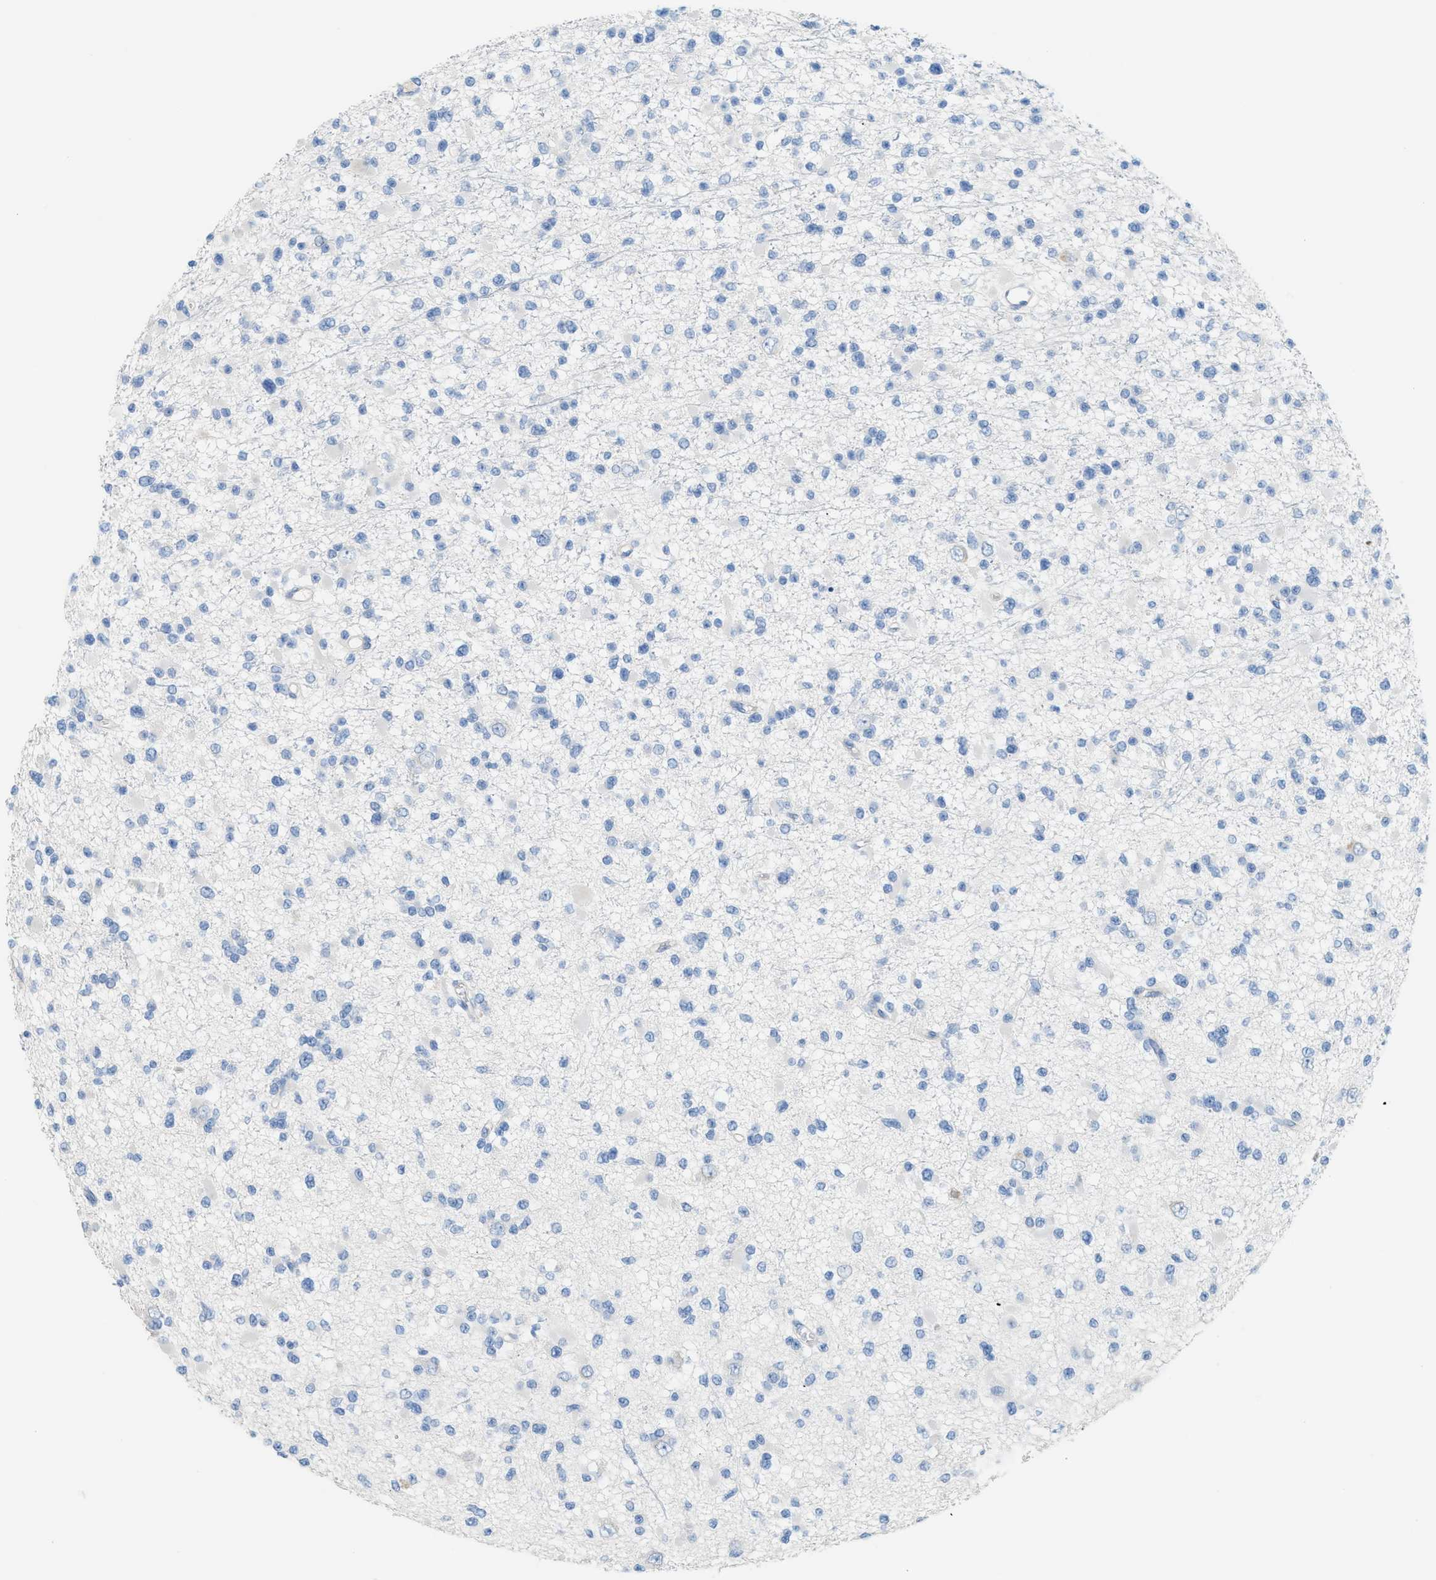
{"staining": {"intensity": "negative", "quantity": "none", "location": "none"}, "tissue": "glioma", "cell_type": "Tumor cells", "image_type": "cancer", "snomed": [{"axis": "morphology", "description": "Glioma, malignant, Low grade"}, {"axis": "topography", "description": "Brain"}], "caption": "Human glioma stained for a protein using immunohistochemistry (IHC) shows no positivity in tumor cells.", "gene": "MPP3", "patient": {"sex": "female", "age": 22}}